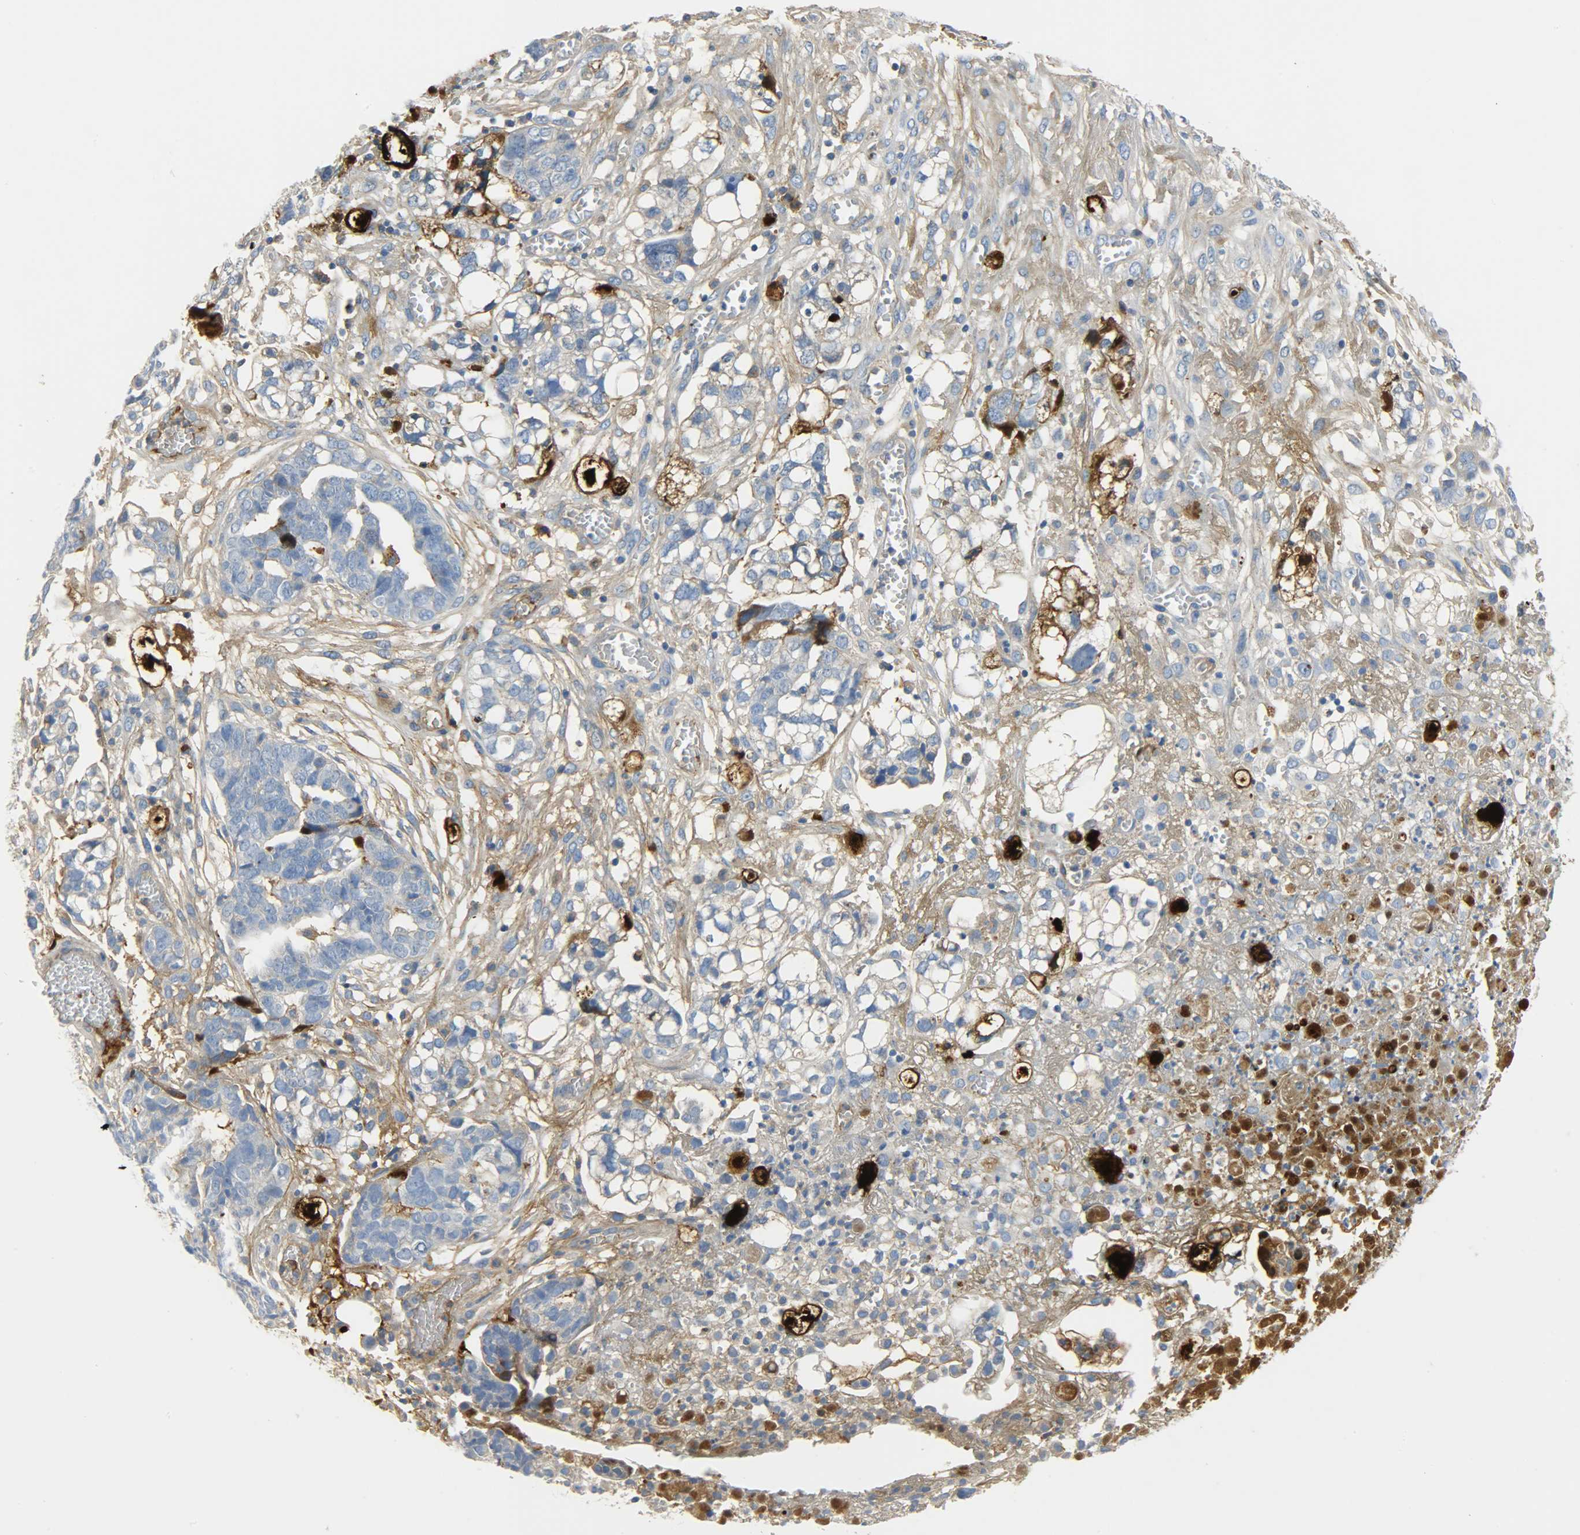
{"staining": {"intensity": "weak", "quantity": "25%-75%", "location": "cytoplasmic/membranous"}, "tissue": "ovarian cancer", "cell_type": "Tumor cells", "image_type": "cancer", "snomed": [{"axis": "morphology", "description": "Normal tissue, NOS"}, {"axis": "morphology", "description": "Cystadenocarcinoma, serous, NOS"}, {"axis": "topography", "description": "Fallopian tube"}, {"axis": "topography", "description": "Ovary"}], "caption": "Protein expression analysis of human ovarian serous cystadenocarcinoma reveals weak cytoplasmic/membranous positivity in about 25%-75% of tumor cells.", "gene": "CRP", "patient": {"sex": "female", "age": 56}}